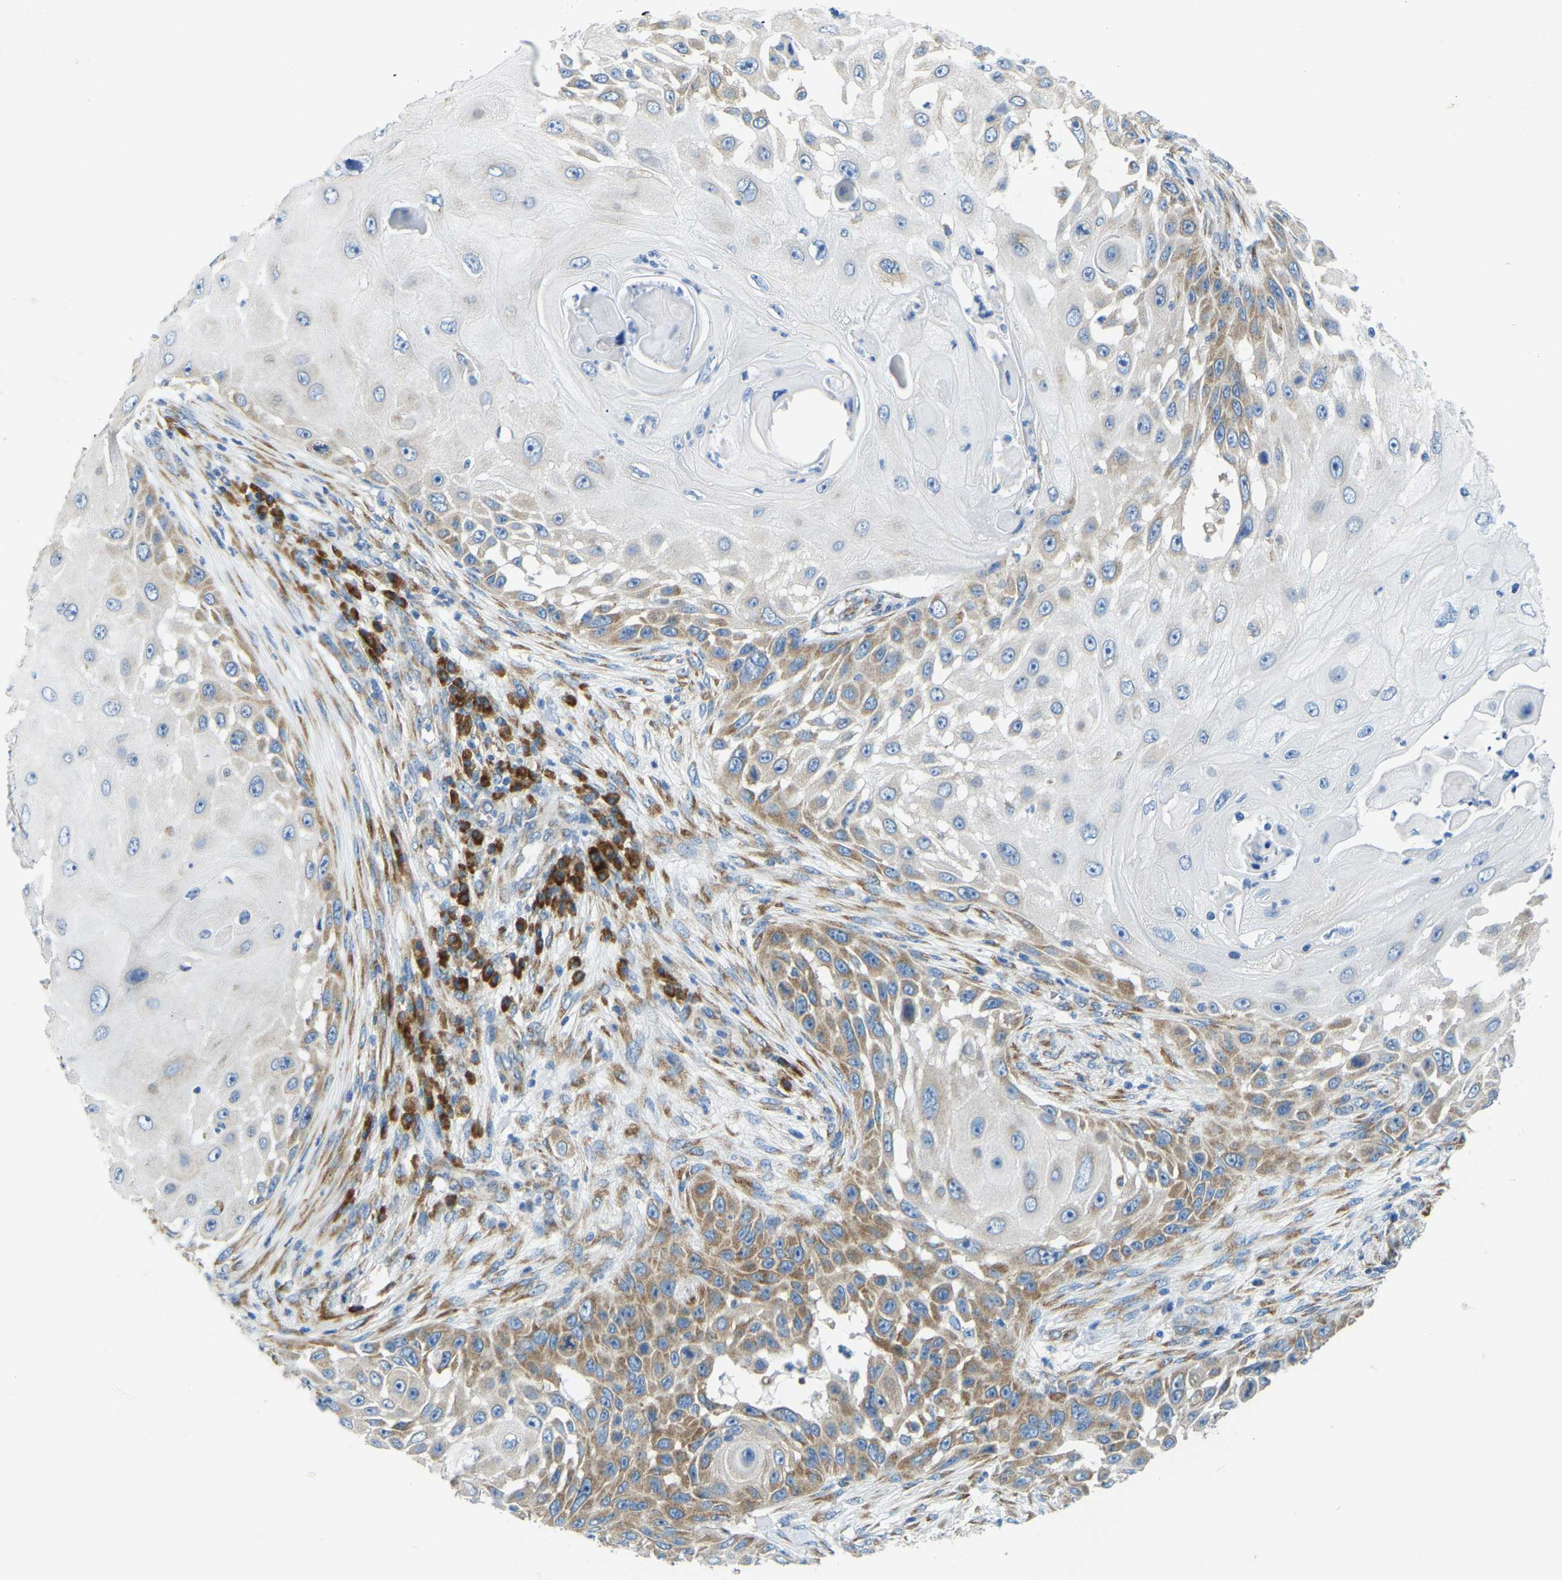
{"staining": {"intensity": "moderate", "quantity": ">75%", "location": "cytoplasmic/membranous"}, "tissue": "skin cancer", "cell_type": "Tumor cells", "image_type": "cancer", "snomed": [{"axis": "morphology", "description": "Squamous cell carcinoma, NOS"}, {"axis": "topography", "description": "Skin"}], "caption": "Squamous cell carcinoma (skin) stained with DAB (3,3'-diaminobenzidine) immunohistochemistry demonstrates medium levels of moderate cytoplasmic/membranous expression in about >75% of tumor cells.", "gene": "SND1", "patient": {"sex": "female", "age": 44}}